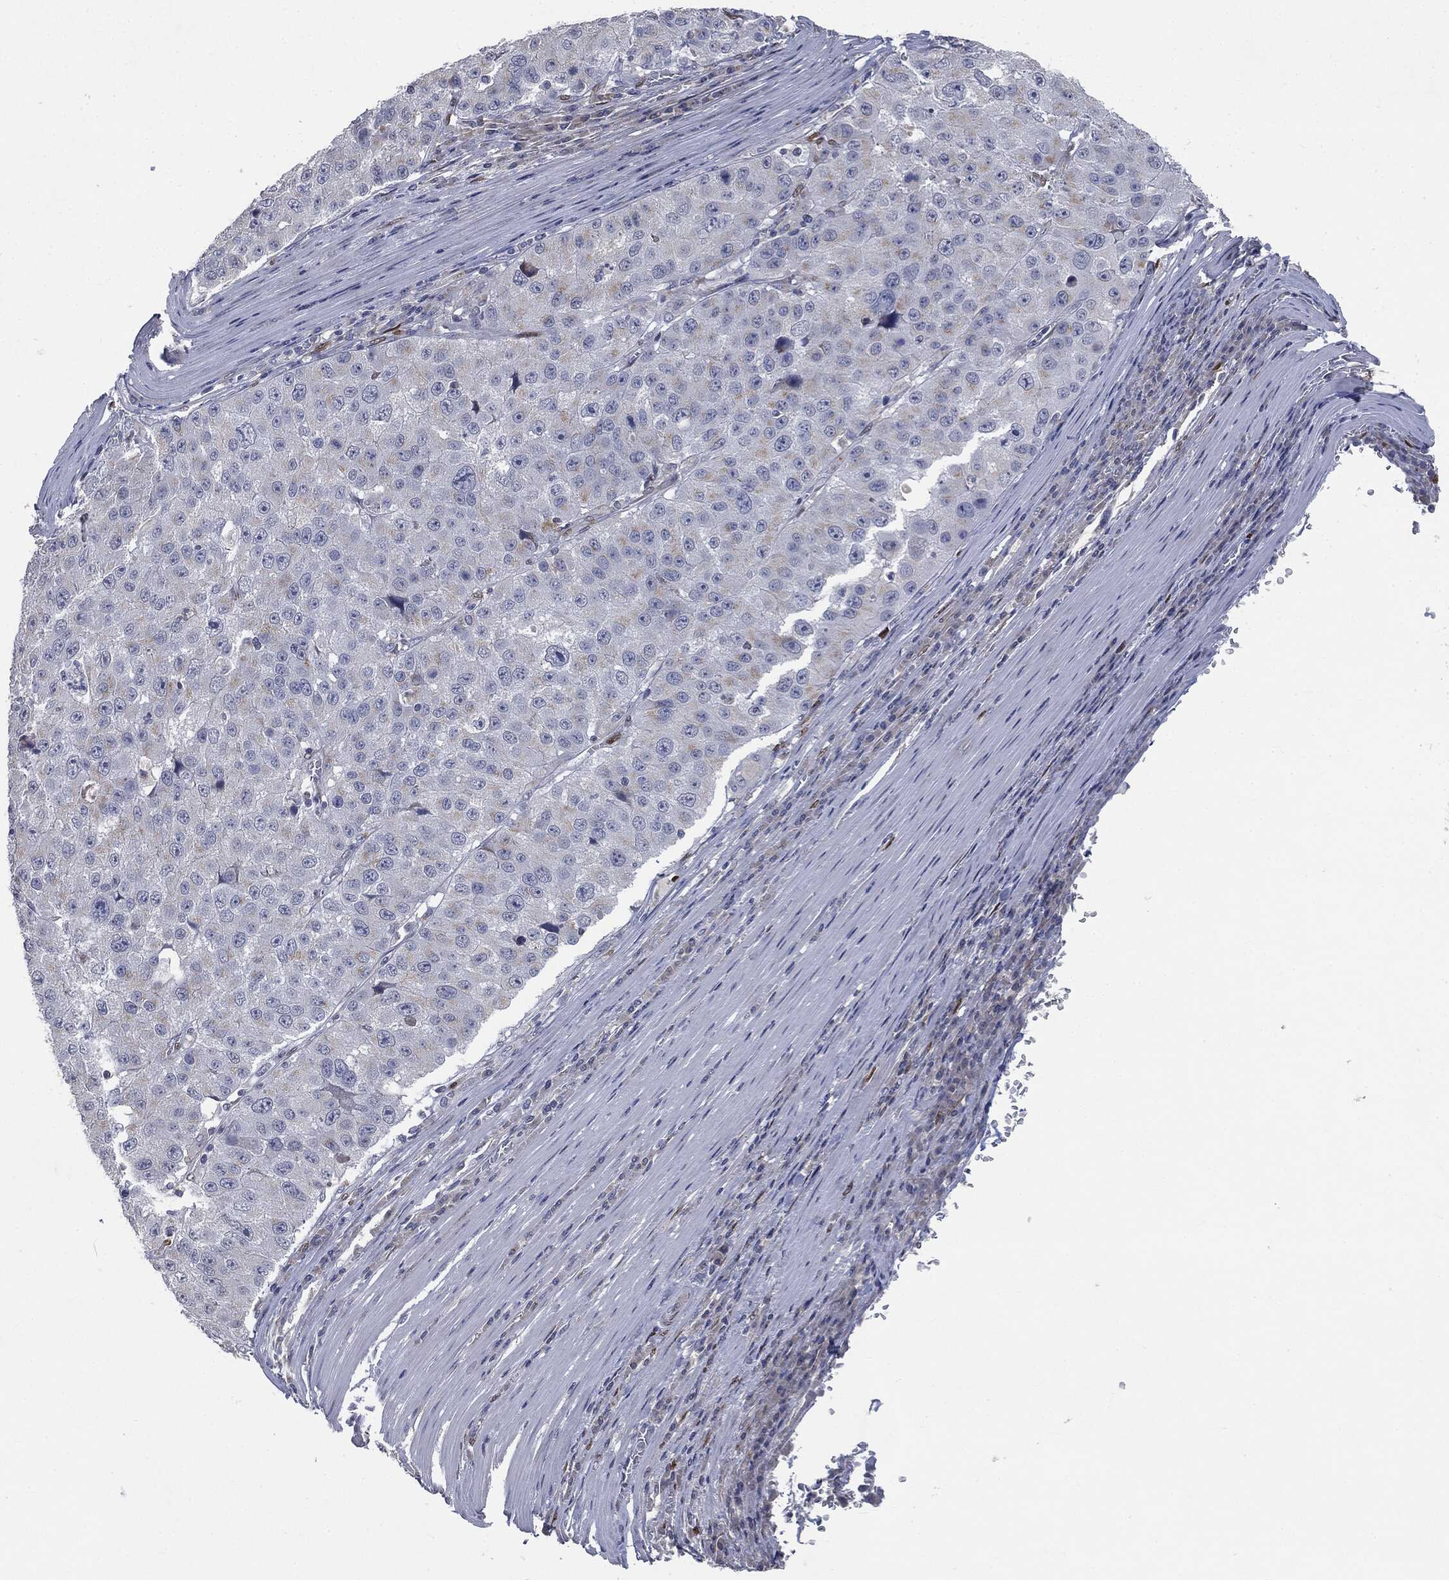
{"staining": {"intensity": "negative", "quantity": "none", "location": "none"}, "tissue": "stomach cancer", "cell_type": "Tumor cells", "image_type": "cancer", "snomed": [{"axis": "morphology", "description": "Adenocarcinoma, NOS"}, {"axis": "topography", "description": "Stomach"}], "caption": "An IHC histopathology image of stomach cancer is shown. There is no staining in tumor cells of stomach cancer.", "gene": "CASD1", "patient": {"sex": "male", "age": 71}}